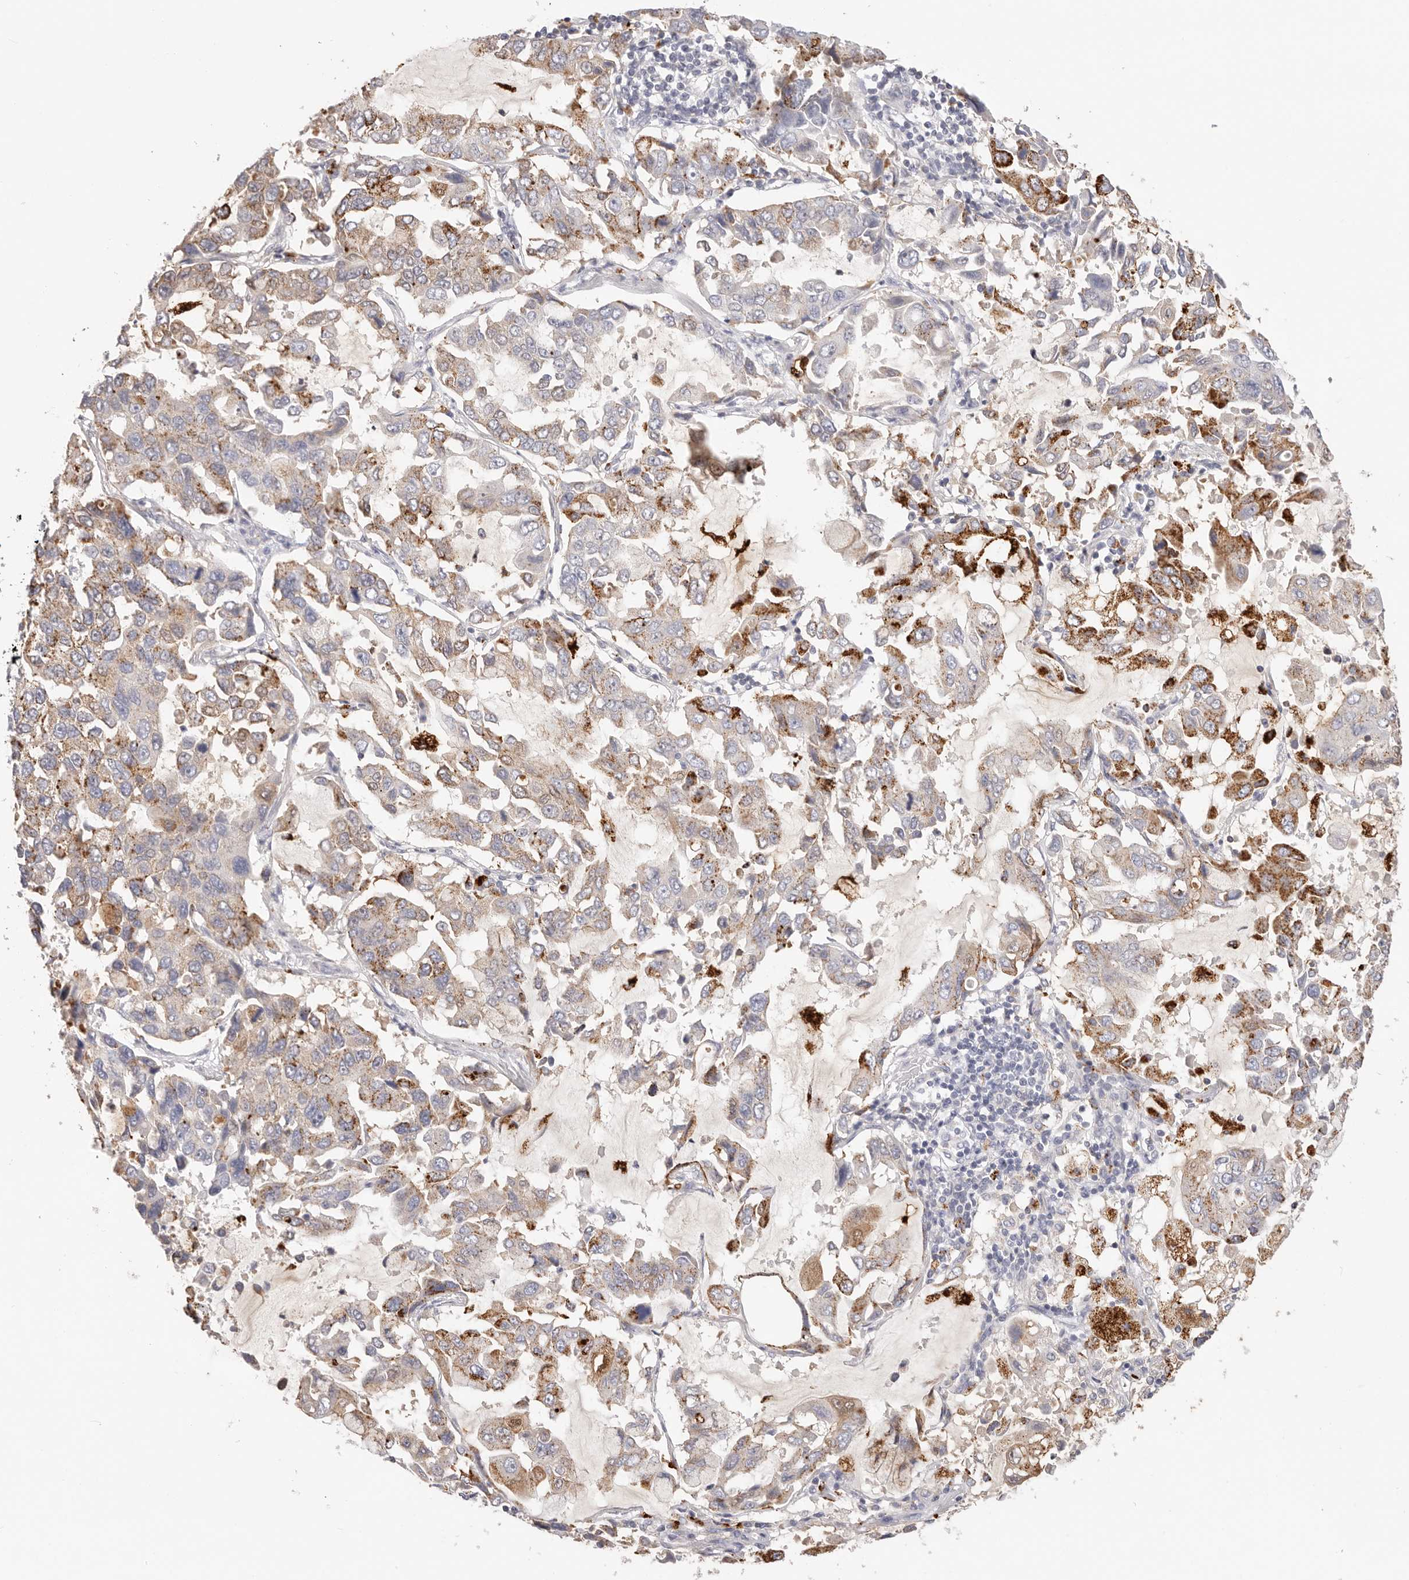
{"staining": {"intensity": "weak", "quantity": "25%-75%", "location": "cytoplasmic/membranous"}, "tissue": "lung cancer", "cell_type": "Tumor cells", "image_type": "cancer", "snomed": [{"axis": "morphology", "description": "Adenocarcinoma, NOS"}, {"axis": "topography", "description": "Lung"}], "caption": "Lung adenocarcinoma tissue reveals weak cytoplasmic/membranous staining in approximately 25%-75% of tumor cells Using DAB (brown) and hematoxylin (blue) stains, captured at high magnification using brightfield microscopy.", "gene": "STKLD1", "patient": {"sex": "male", "age": 64}}